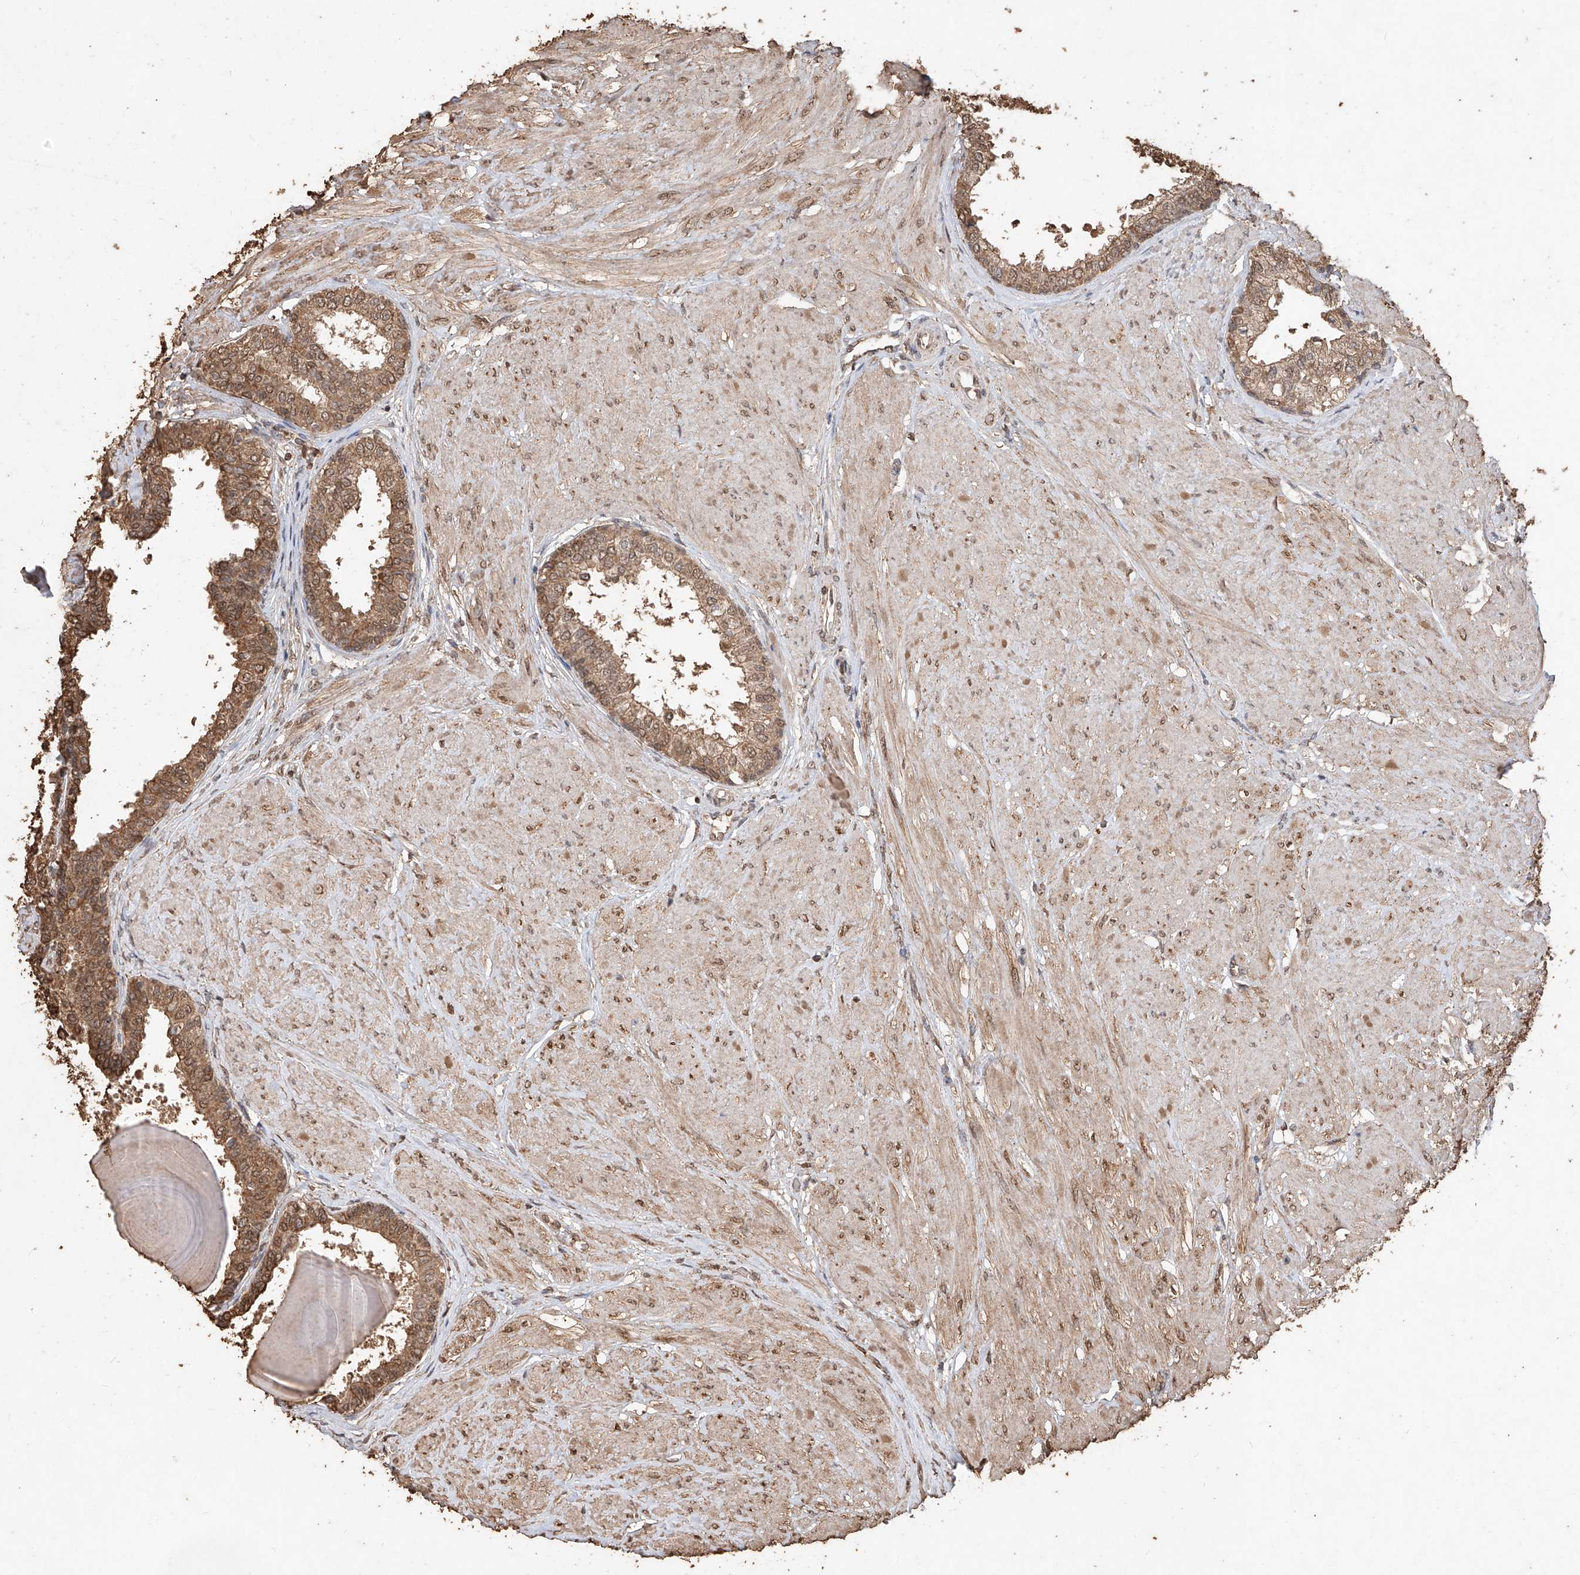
{"staining": {"intensity": "moderate", "quantity": "25%-75%", "location": "cytoplasmic/membranous,nuclear"}, "tissue": "prostate", "cell_type": "Glandular cells", "image_type": "normal", "snomed": [{"axis": "morphology", "description": "Normal tissue, NOS"}, {"axis": "topography", "description": "Prostate"}], "caption": "Immunohistochemistry (IHC) (DAB) staining of normal human prostate exhibits moderate cytoplasmic/membranous,nuclear protein positivity in approximately 25%-75% of glandular cells.", "gene": "ELOVL1", "patient": {"sex": "male", "age": 48}}